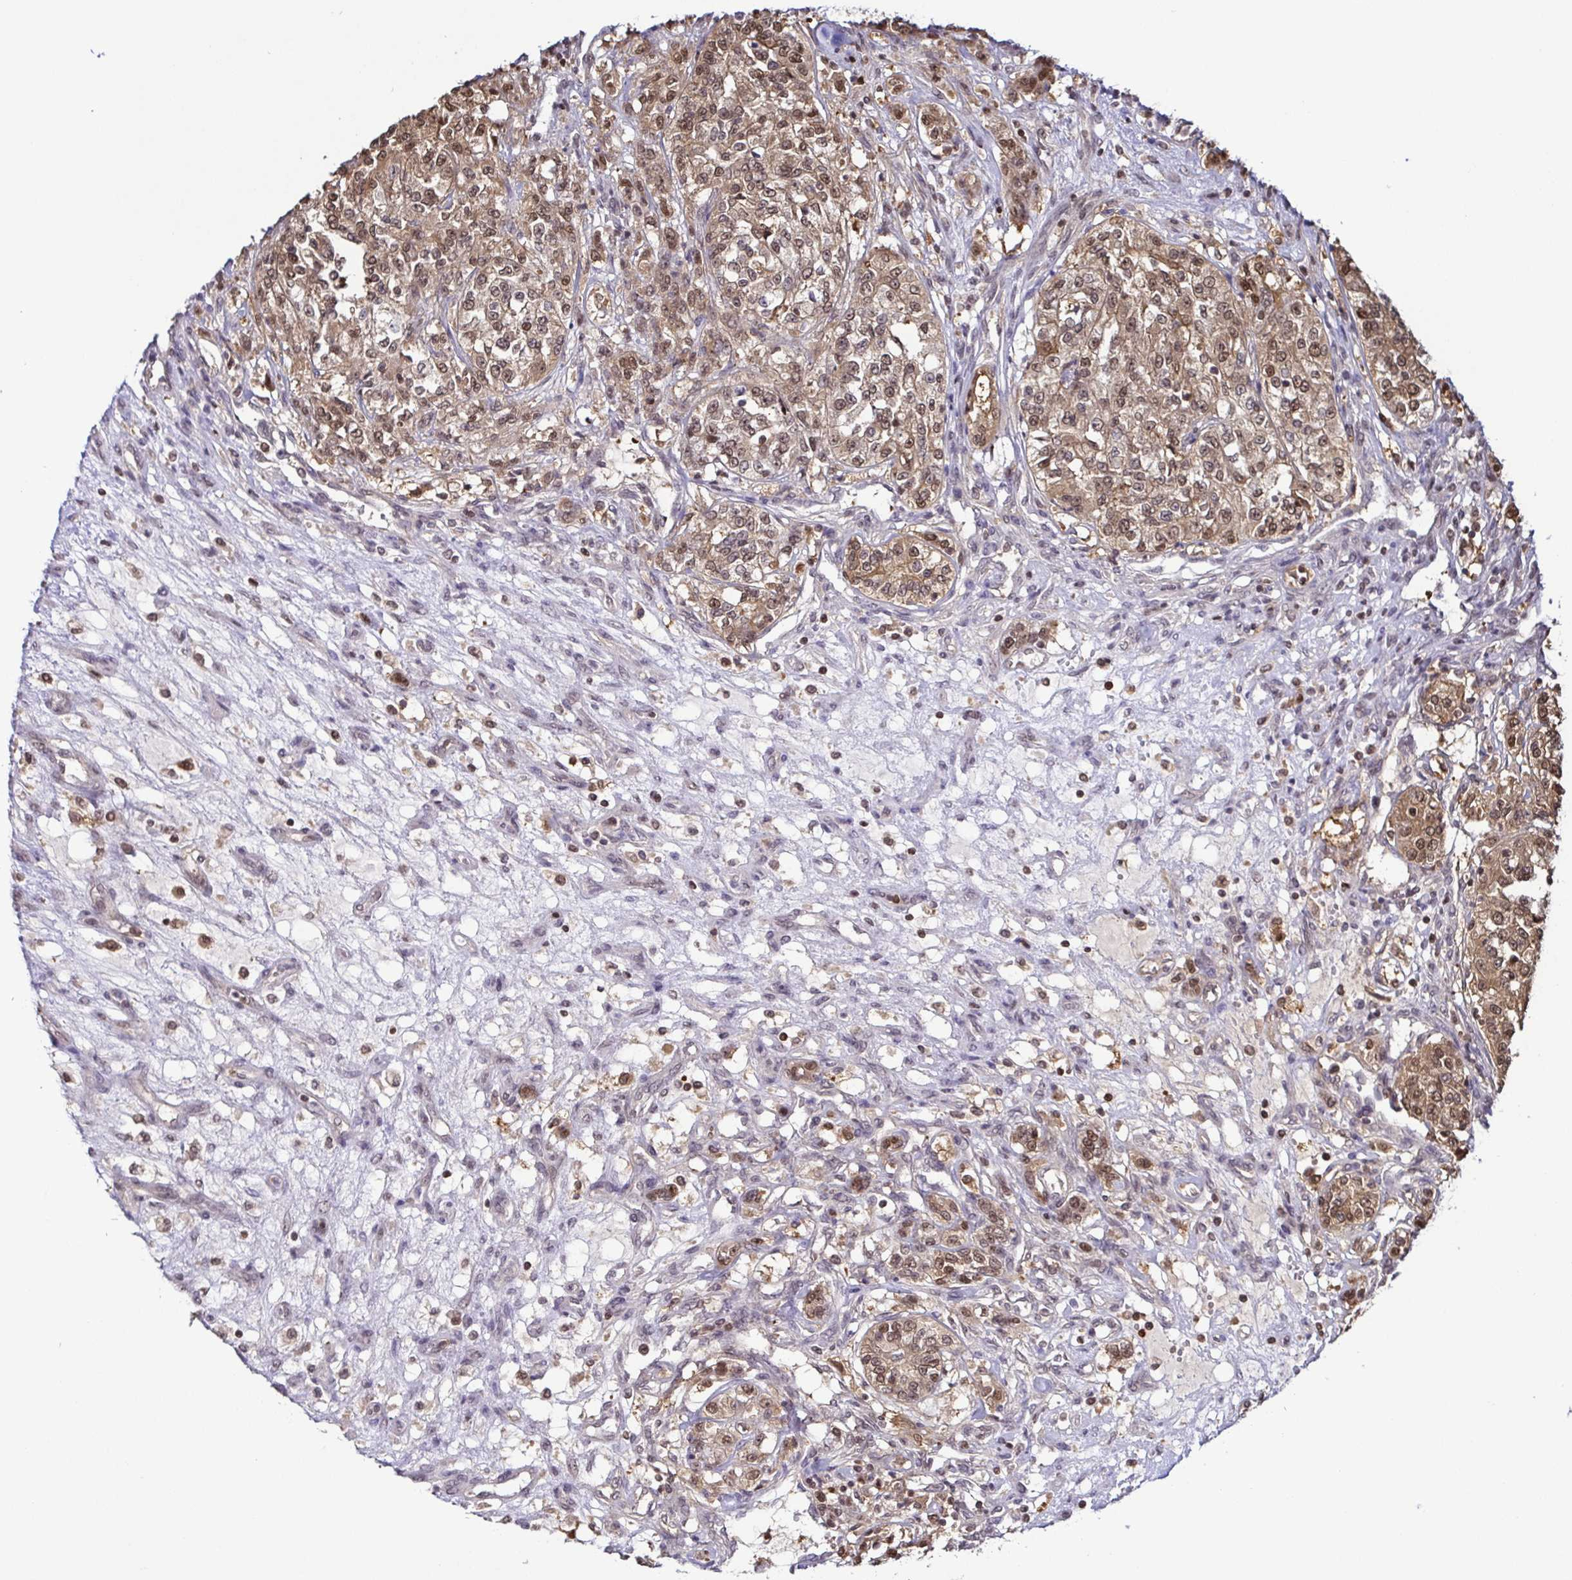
{"staining": {"intensity": "moderate", "quantity": ">75%", "location": "cytoplasmic/membranous,nuclear"}, "tissue": "renal cancer", "cell_type": "Tumor cells", "image_type": "cancer", "snomed": [{"axis": "morphology", "description": "Adenocarcinoma, NOS"}, {"axis": "topography", "description": "Kidney"}], "caption": "Renal adenocarcinoma was stained to show a protein in brown. There is medium levels of moderate cytoplasmic/membranous and nuclear positivity in approximately >75% of tumor cells.", "gene": "PSMB9", "patient": {"sex": "female", "age": 63}}